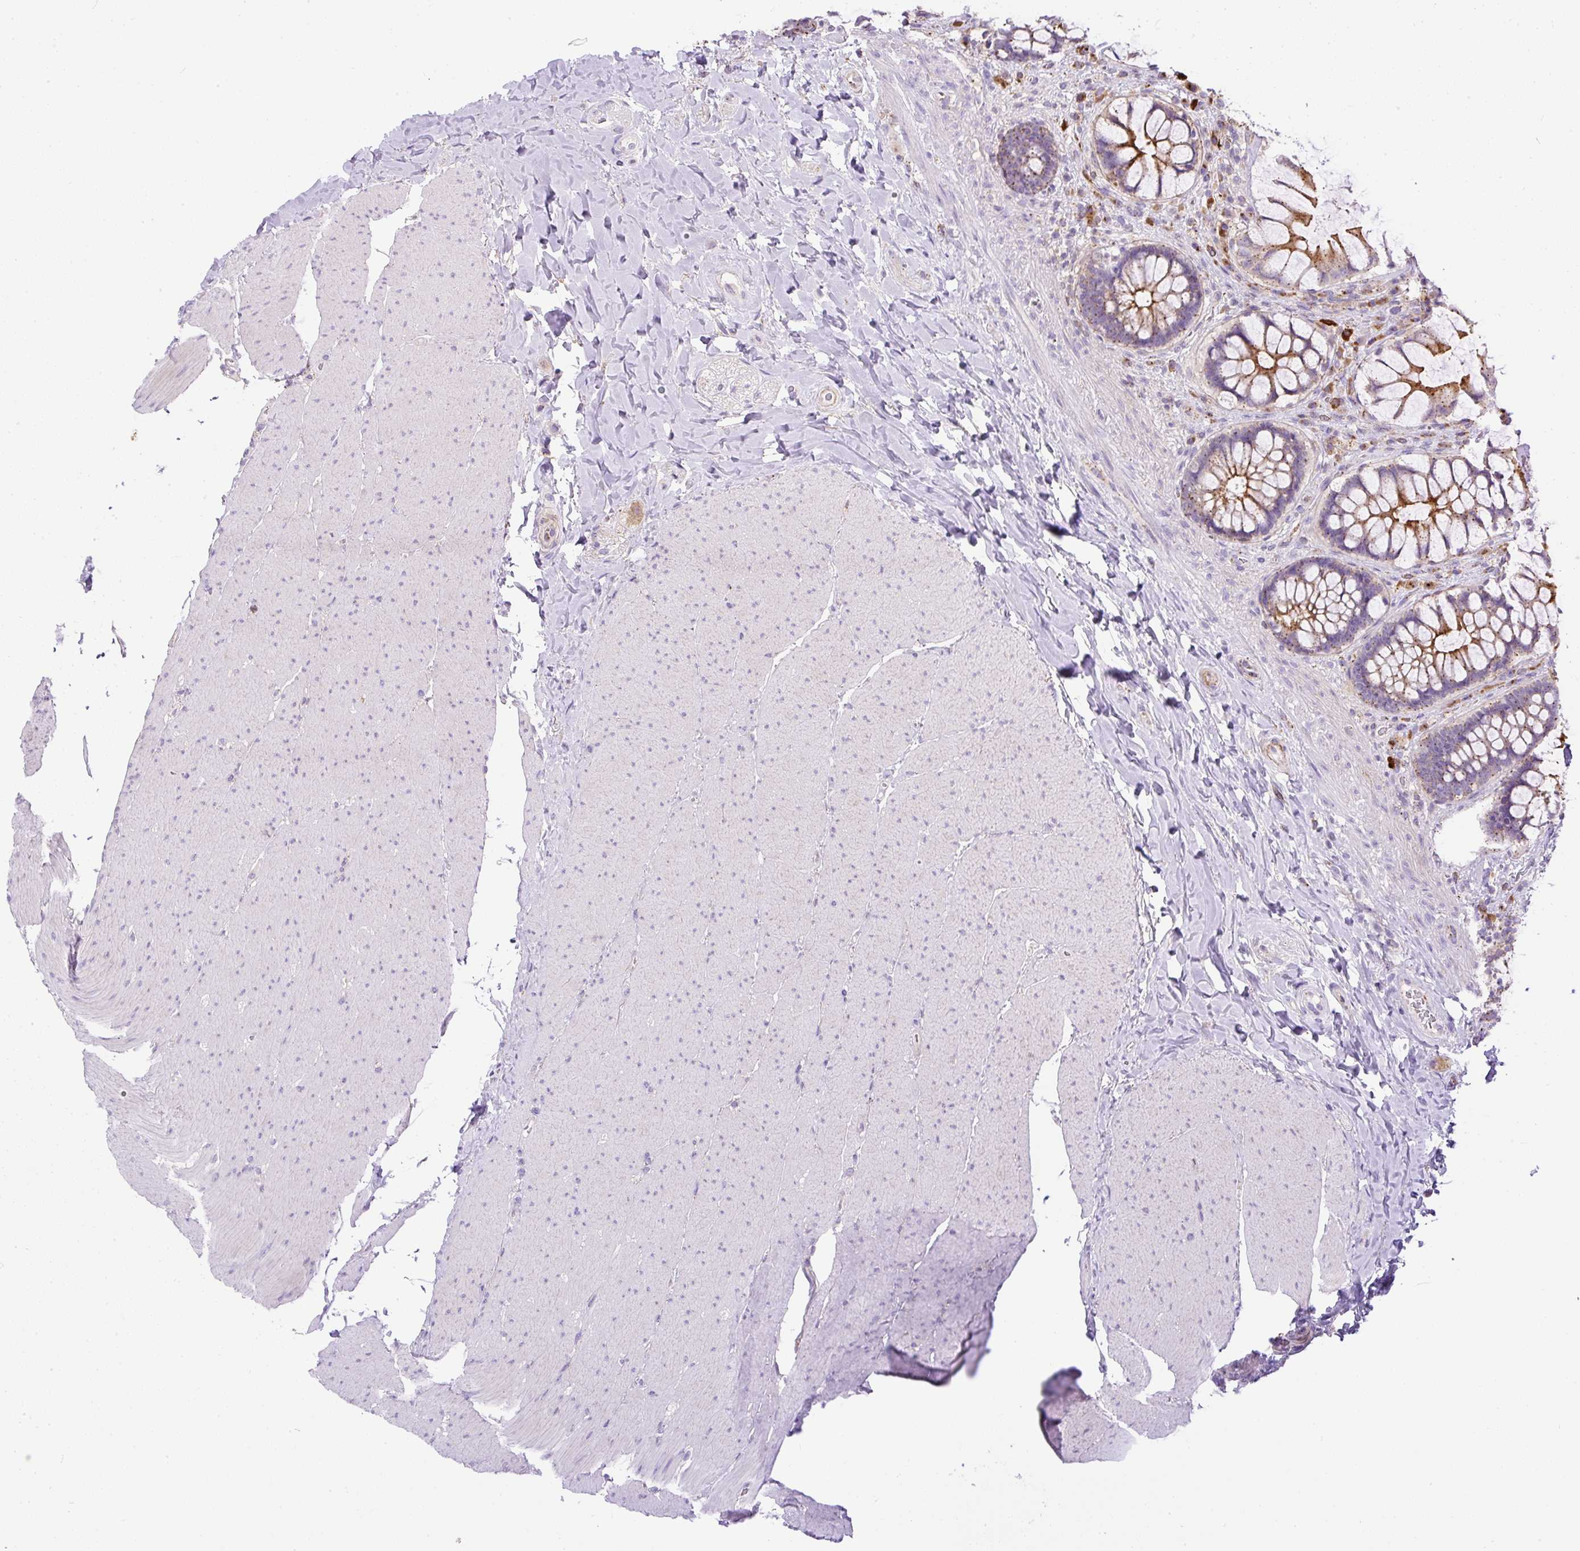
{"staining": {"intensity": "moderate", "quantity": ">75%", "location": "cytoplasmic/membranous"}, "tissue": "rectum", "cell_type": "Glandular cells", "image_type": "normal", "snomed": [{"axis": "morphology", "description": "Normal tissue, NOS"}, {"axis": "topography", "description": "Rectum"}], "caption": "Unremarkable rectum was stained to show a protein in brown. There is medium levels of moderate cytoplasmic/membranous staining in about >75% of glandular cells.", "gene": "CFAP47", "patient": {"sex": "female", "age": 58}}